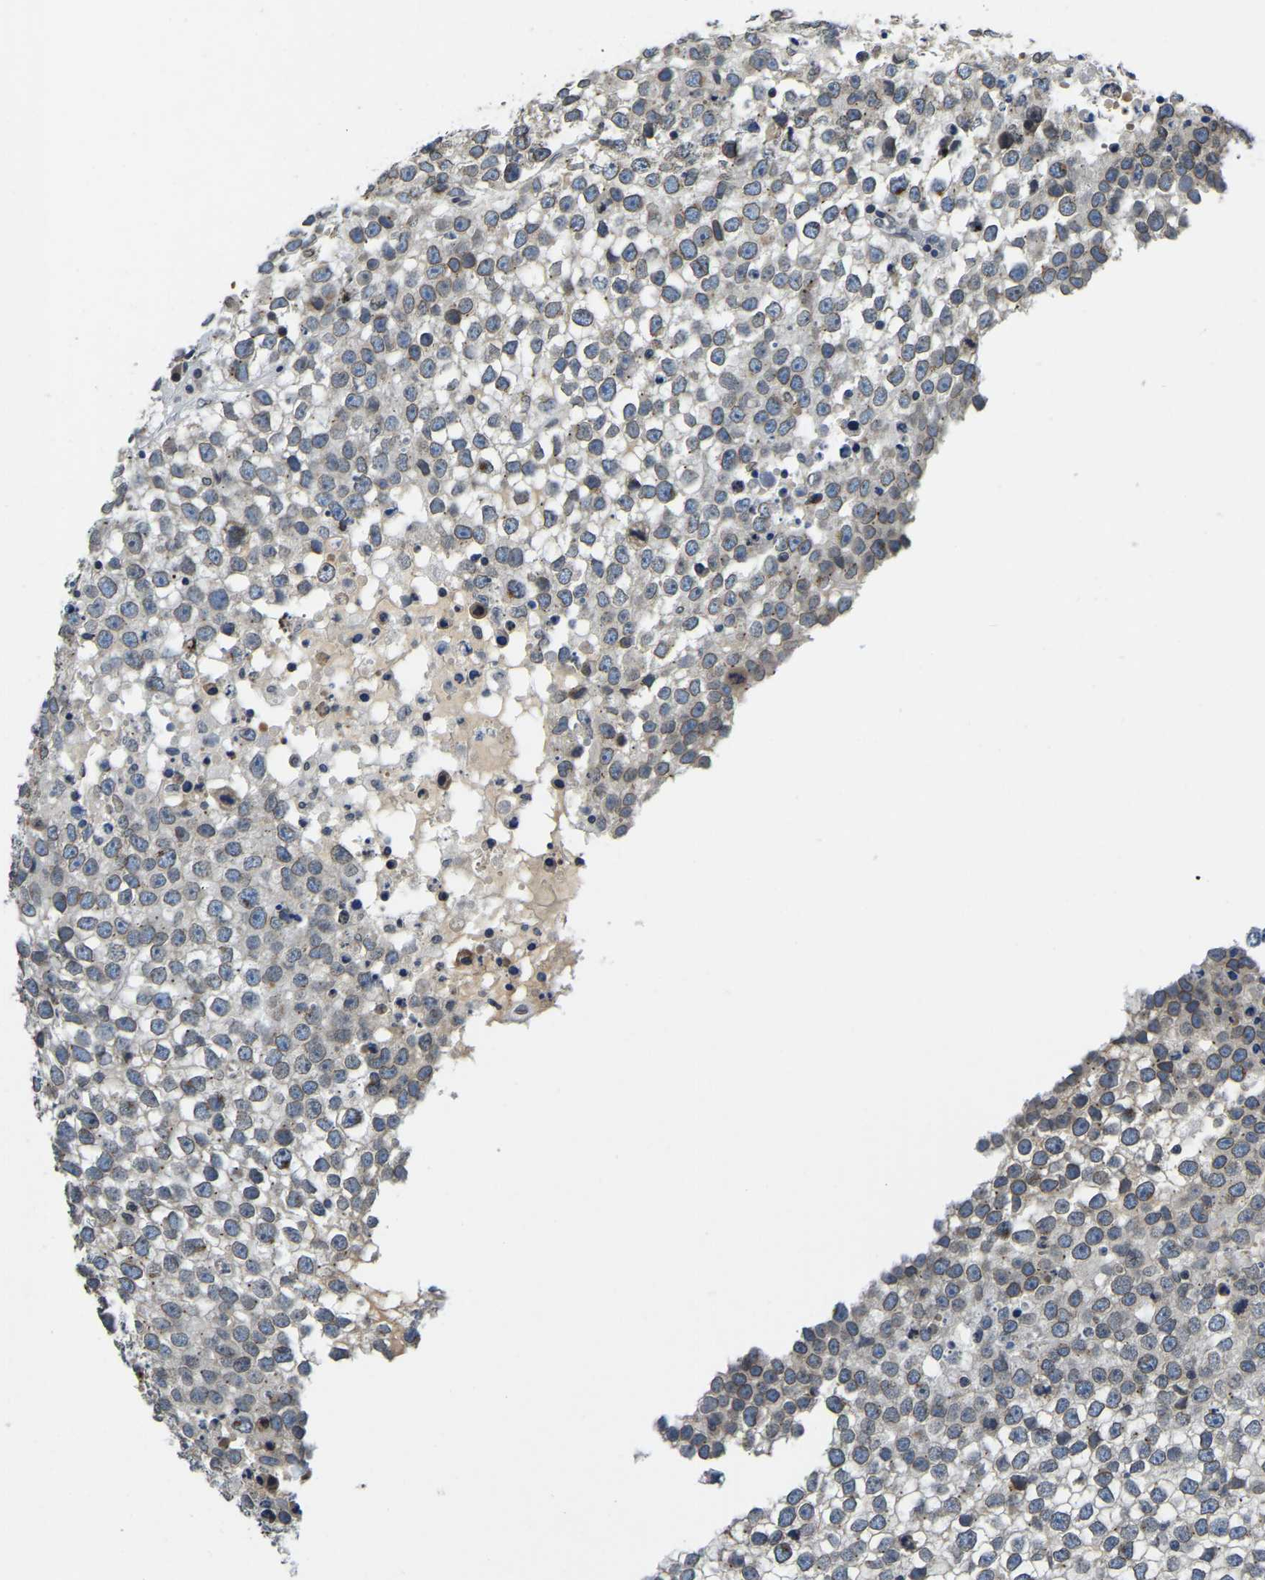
{"staining": {"intensity": "weak", "quantity": ">75%", "location": "cytoplasmic/membranous,nuclear"}, "tissue": "testis cancer", "cell_type": "Tumor cells", "image_type": "cancer", "snomed": [{"axis": "morphology", "description": "Seminoma, NOS"}, {"axis": "topography", "description": "Testis"}], "caption": "Immunohistochemical staining of testis seminoma demonstrates low levels of weak cytoplasmic/membranous and nuclear positivity in approximately >75% of tumor cells. Using DAB (brown) and hematoxylin (blue) stains, captured at high magnification using brightfield microscopy.", "gene": "RANBP2", "patient": {"sex": "male", "age": 65}}